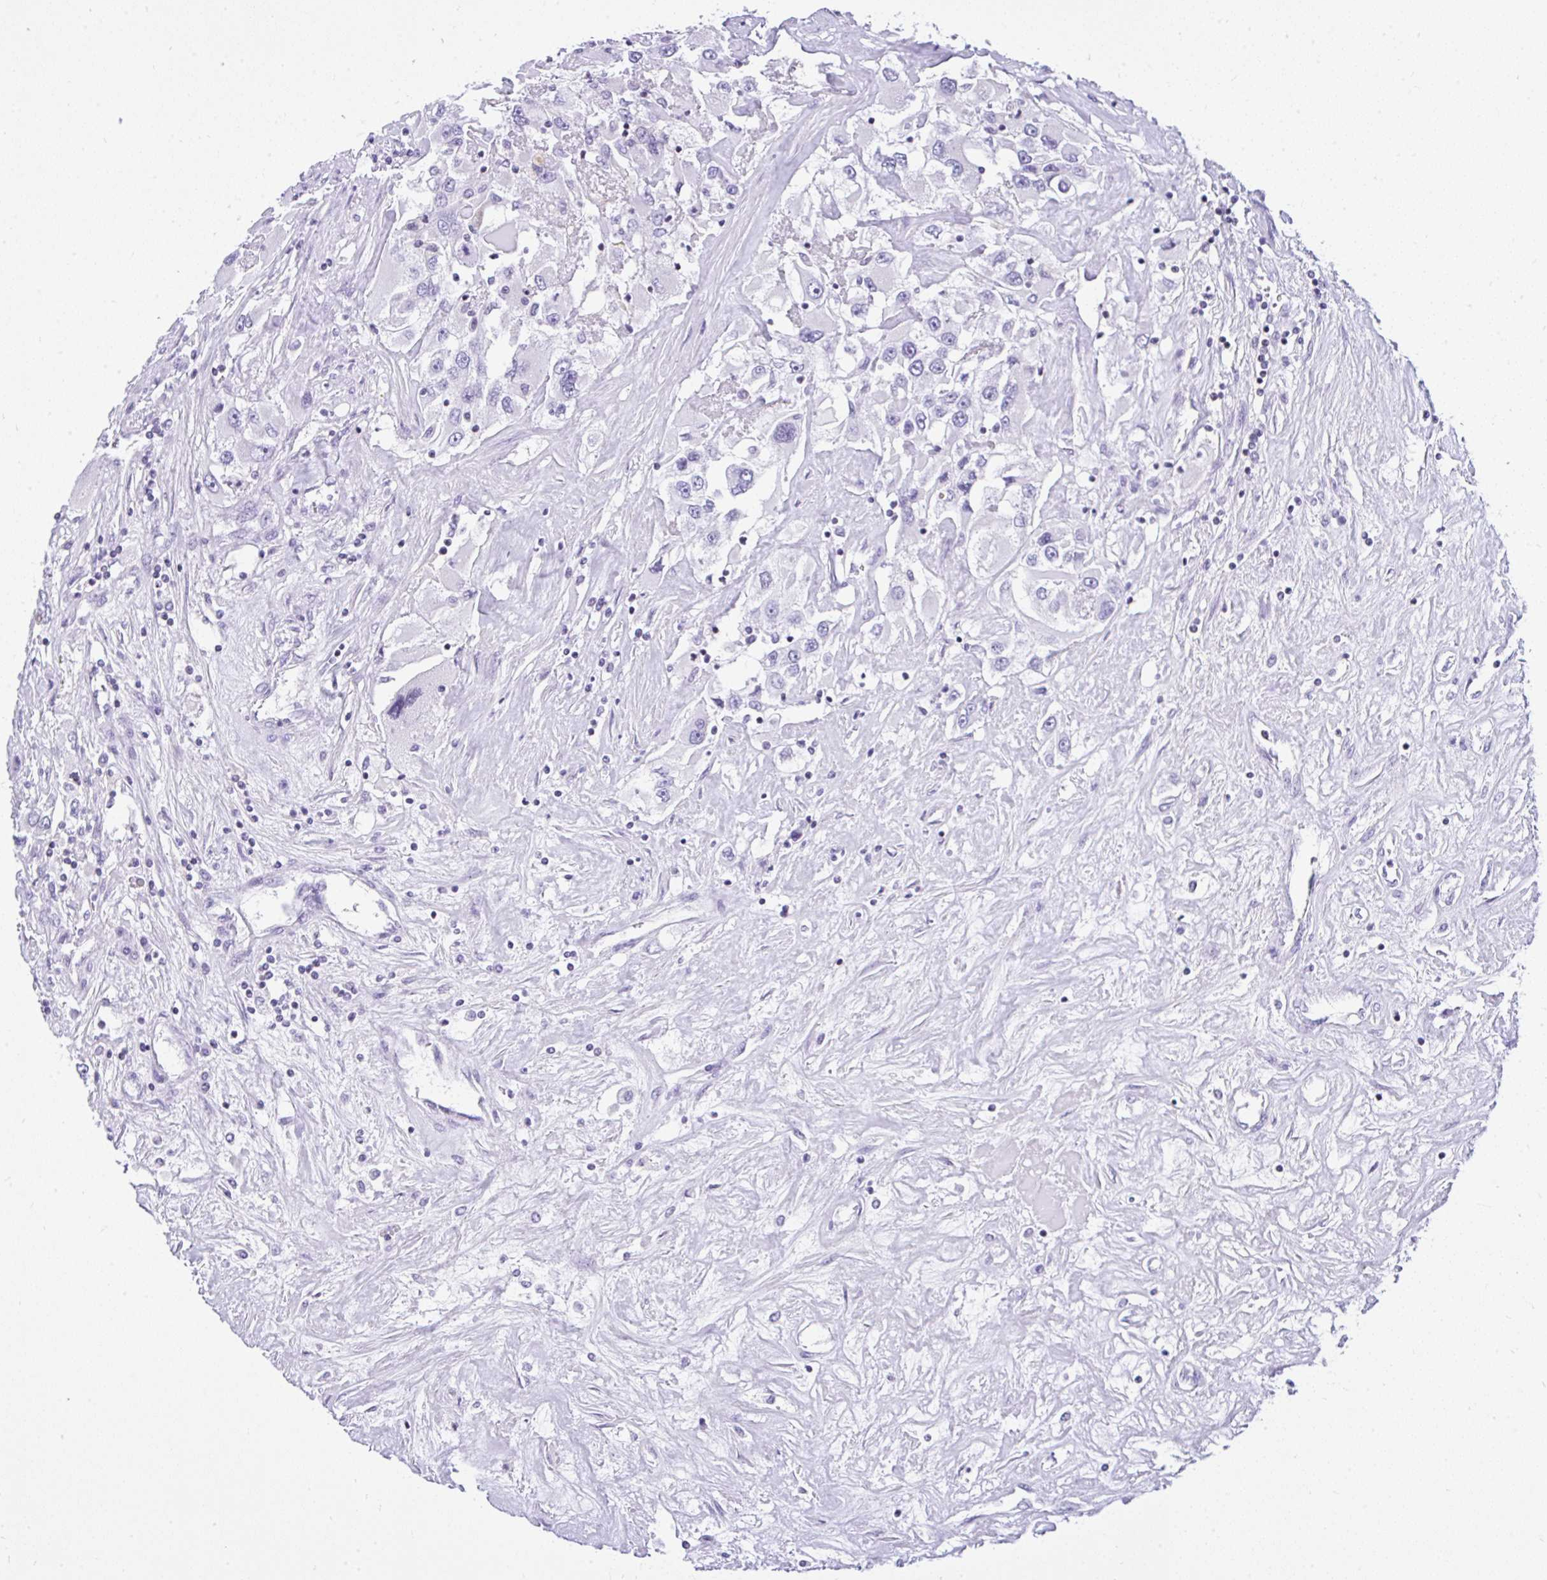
{"staining": {"intensity": "negative", "quantity": "none", "location": "none"}, "tissue": "renal cancer", "cell_type": "Tumor cells", "image_type": "cancer", "snomed": [{"axis": "morphology", "description": "Adenocarcinoma, NOS"}, {"axis": "topography", "description": "Kidney"}], "caption": "High magnification brightfield microscopy of renal cancer (adenocarcinoma) stained with DAB (3,3'-diaminobenzidine) (brown) and counterstained with hematoxylin (blue): tumor cells show no significant positivity.", "gene": "KRT27", "patient": {"sex": "female", "age": 52}}